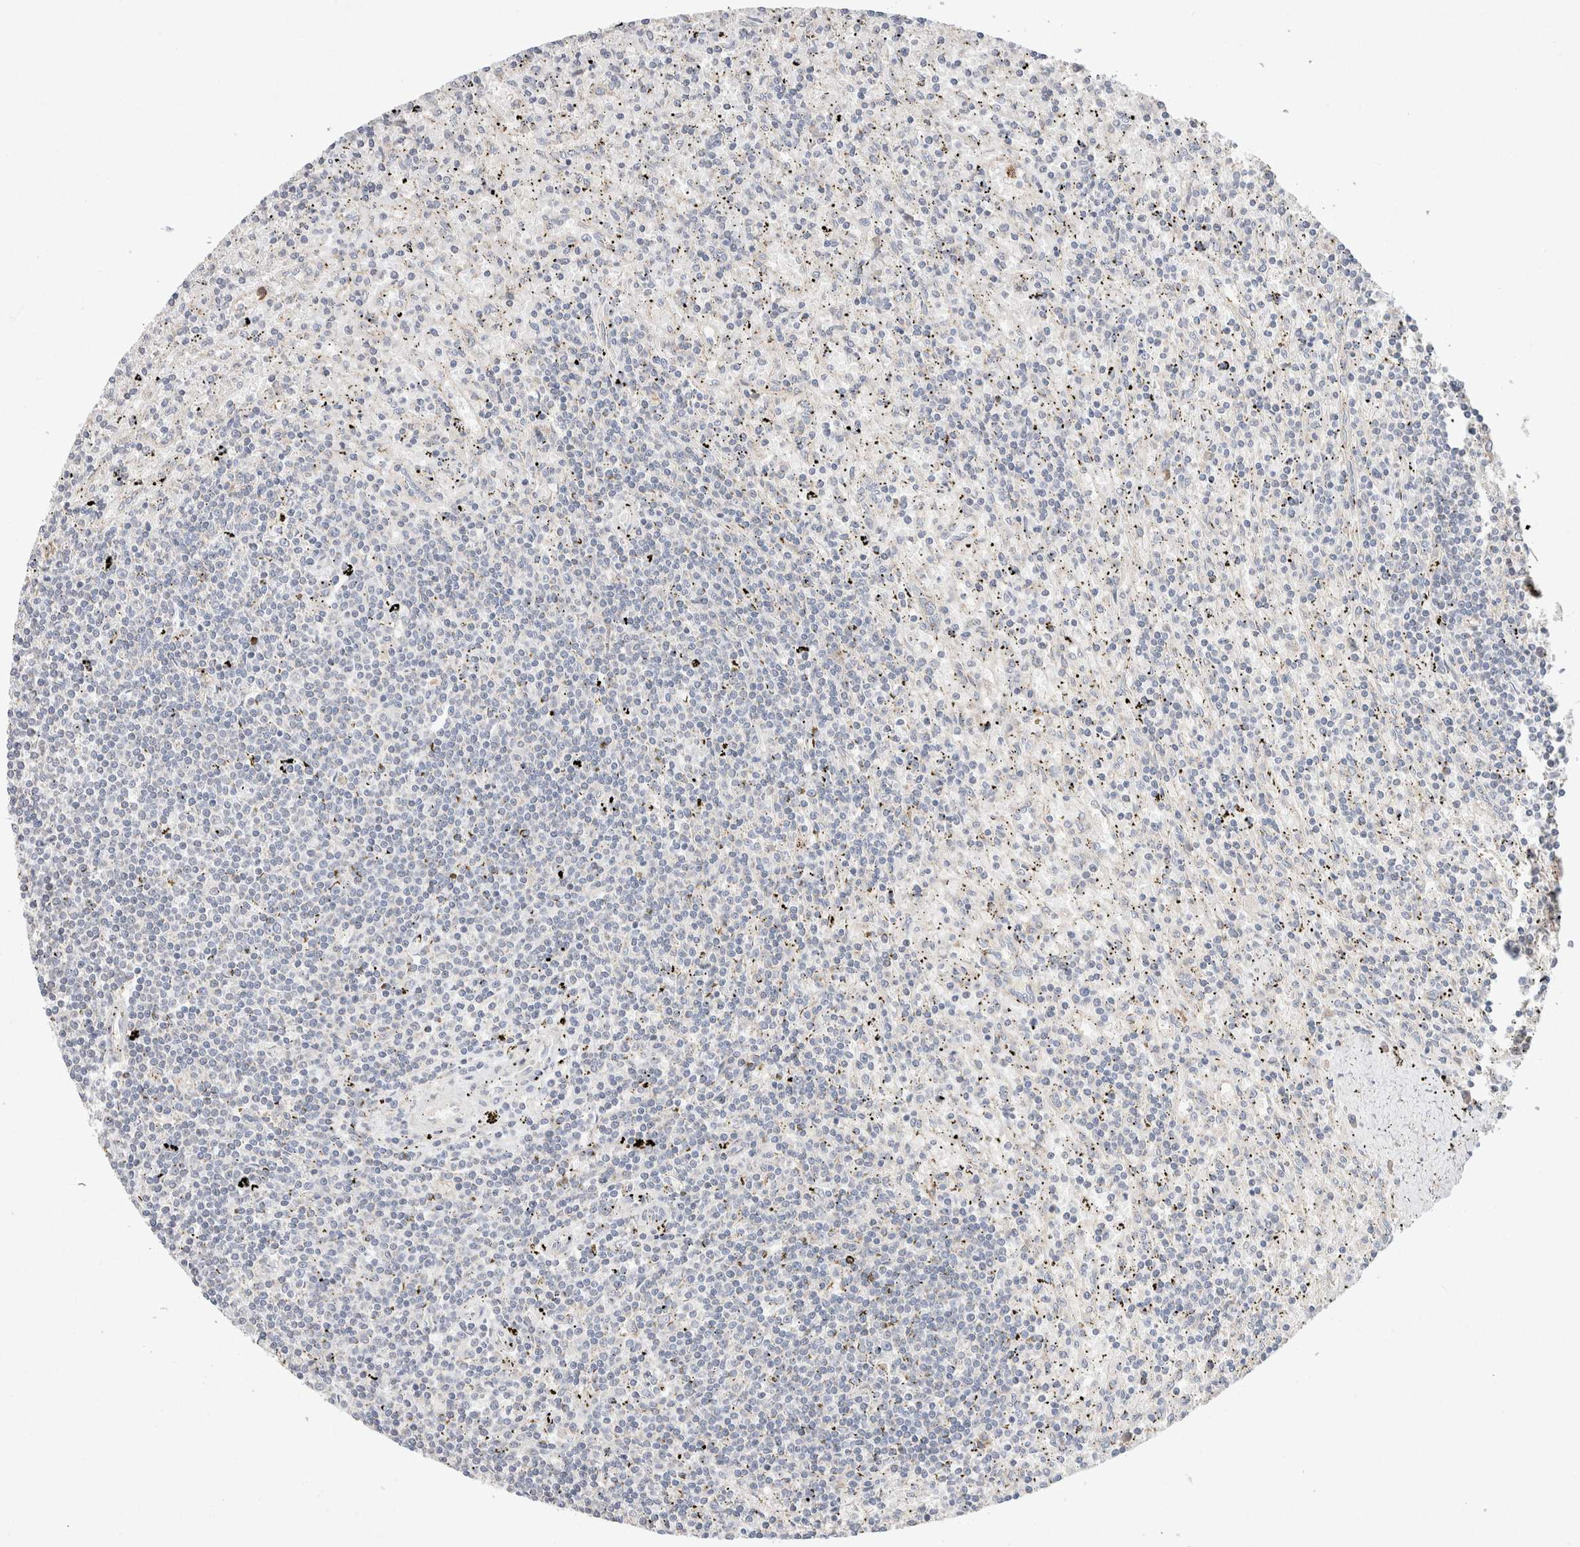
{"staining": {"intensity": "negative", "quantity": "none", "location": "none"}, "tissue": "lymphoma", "cell_type": "Tumor cells", "image_type": "cancer", "snomed": [{"axis": "morphology", "description": "Malignant lymphoma, non-Hodgkin's type, Low grade"}, {"axis": "topography", "description": "Spleen"}], "caption": "High magnification brightfield microscopy of malignant lymphoma, non-Hodgkin's type (low-grade) stained with DAB (3,3'-diaminobenzidine) (brown) and counterstained with hematoxylin (blue): tumor cells show no significant staining.", "gene": "CMTM4", "patient": {"sex": "male", "age": 76}}